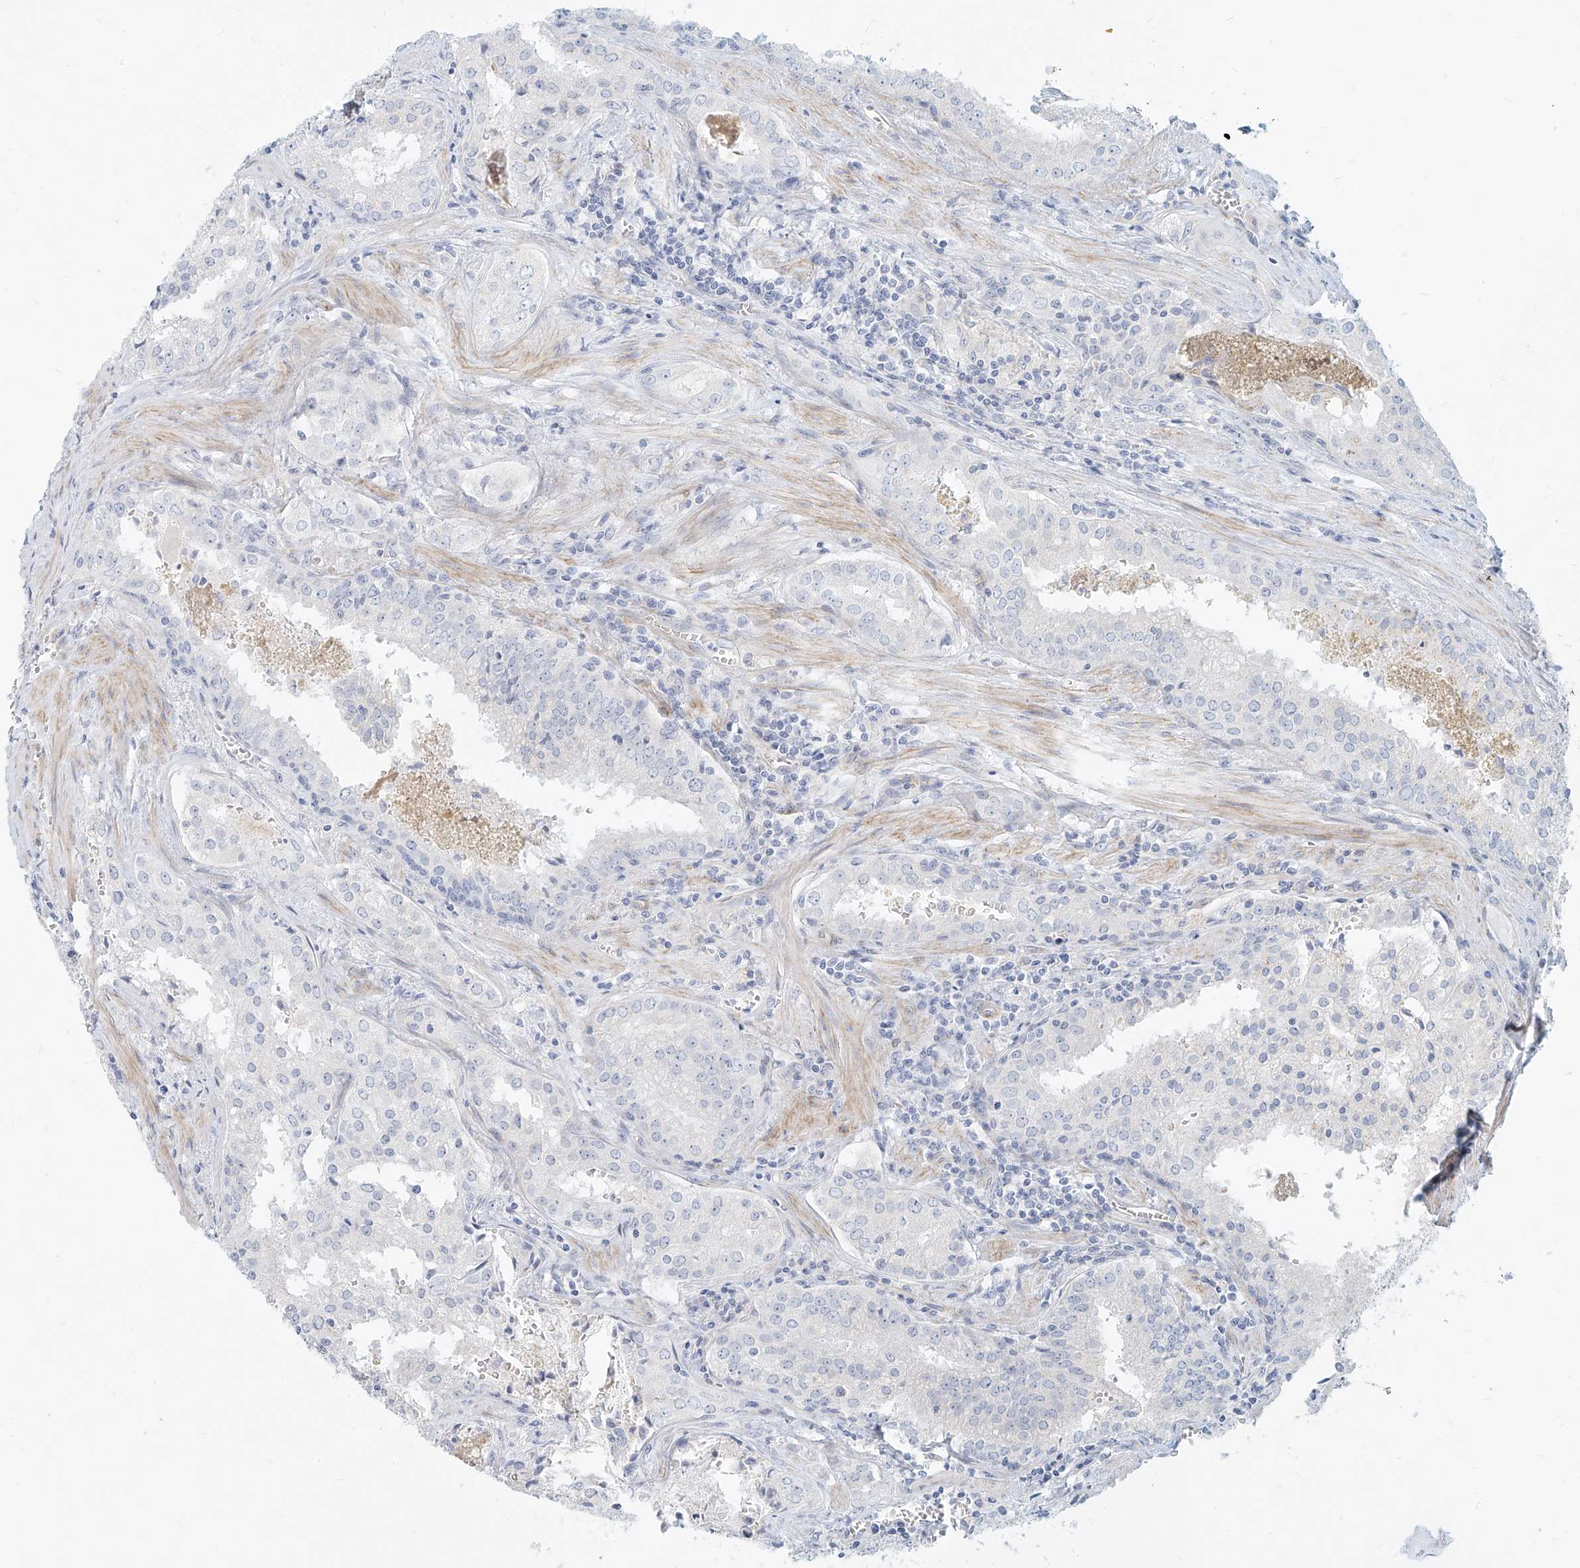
{"staining": {"intensity": "negative", "quantity": "none", "location": "none"}, "tissue": "prostate cancer", "cell_type": "Tumor cells", "image_type": "cancer", "snomed": [{"axis": "morphology", "description": "Adenocarcinoma, High grade"}, {"axis": "topography", "description": "Prostate"}], "caption": "The histopathology image shows no staining of tumor cells in prostate cancer (high-grade adenocarcinoma).", "gene": "ITPKB", "patient": {"sex": "male", "age": 68}}